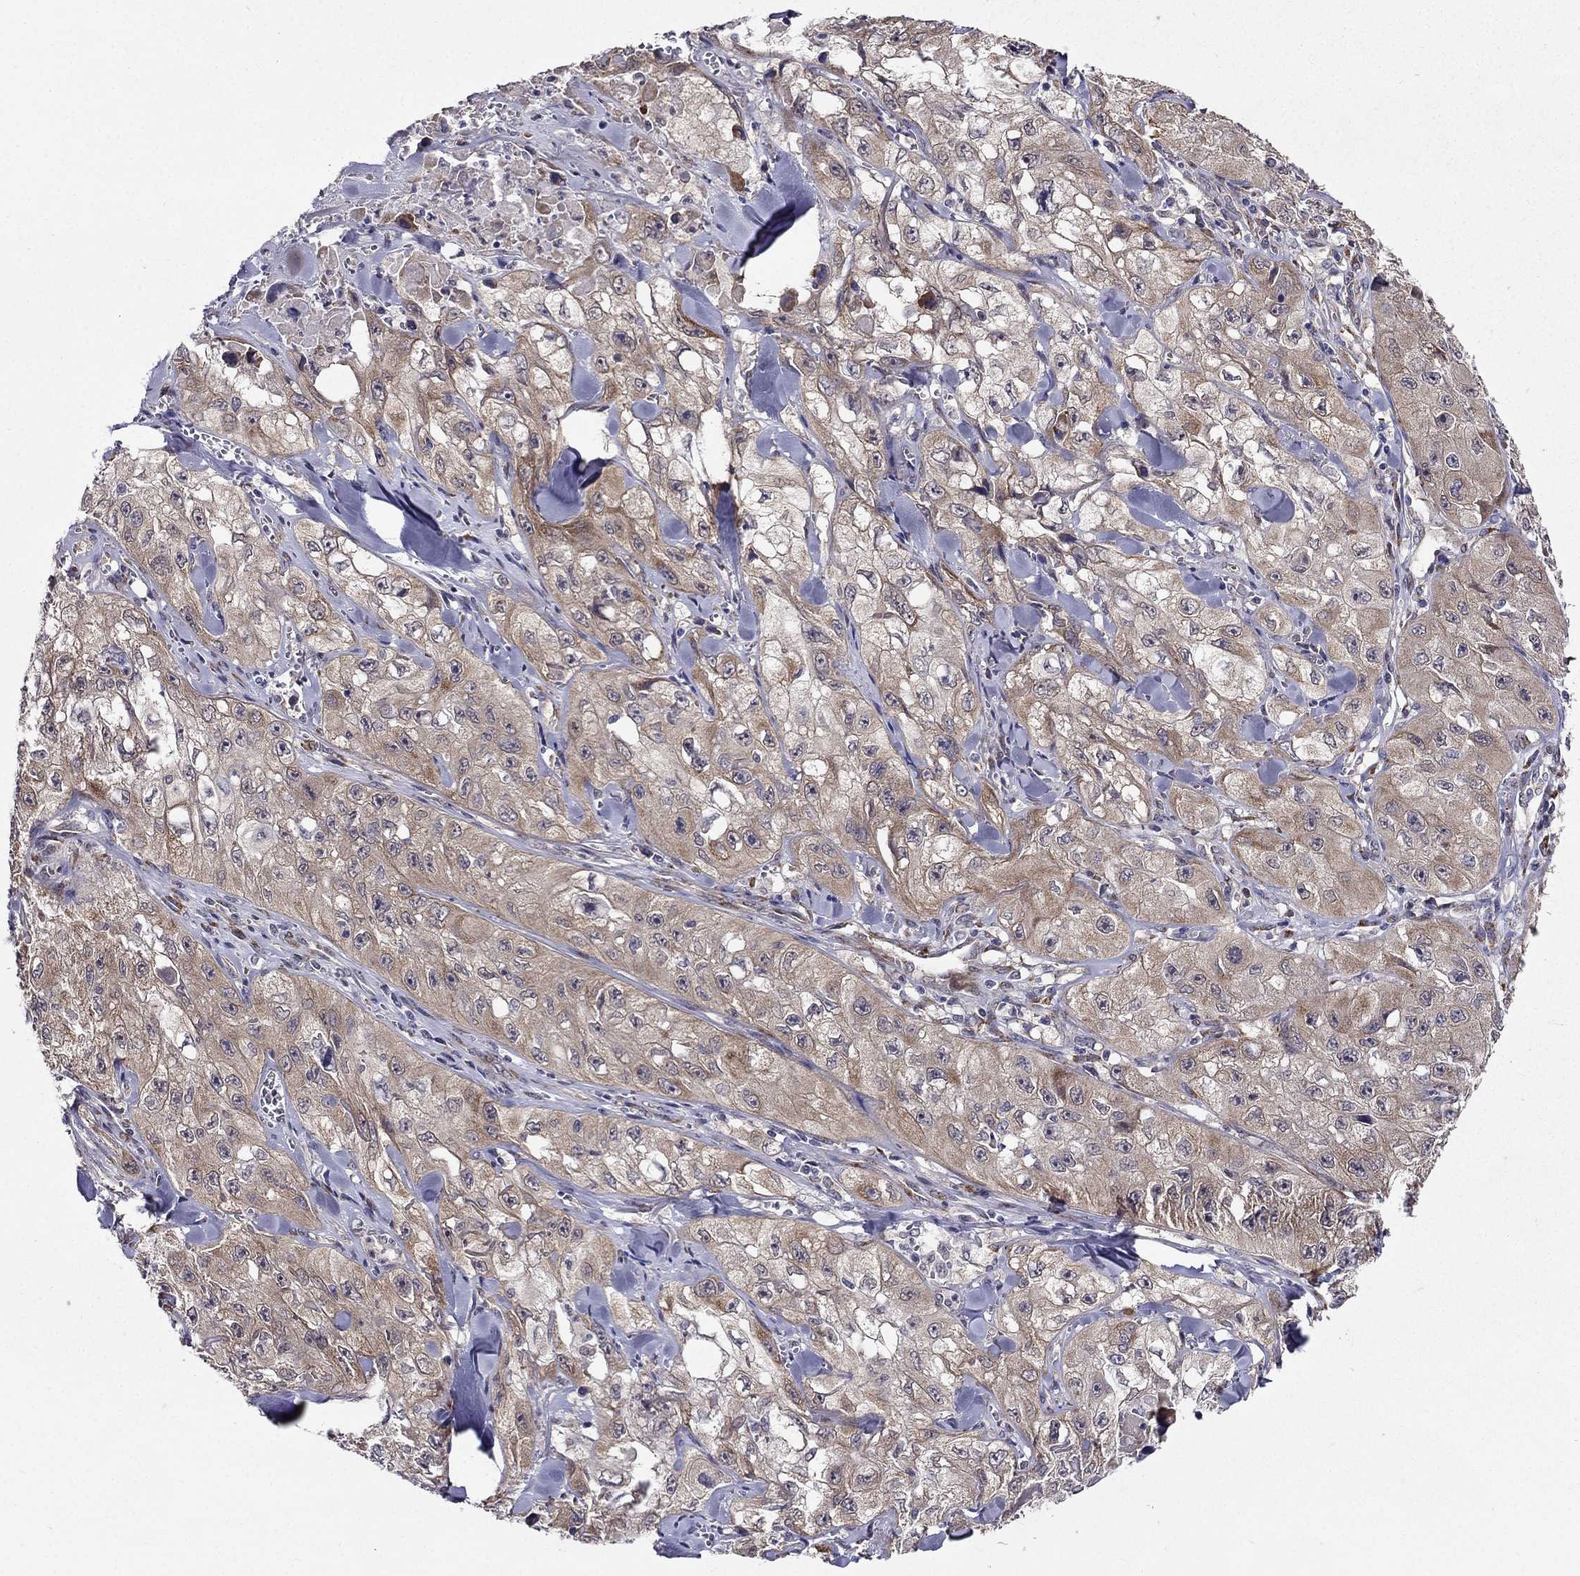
{"staining": {"intensity": "weak", "quantity": ">75%", "location": "cytoplasmic/membranous"}, "tissue": "skin cancer", "cell_type": "Tumor cells", "image_type": "cancer", "snomed": [{"axis": "morphology", "description": "Squamous cell carcinoma, NOS"}, {"axis": "topography", "description": "Skin"}, {"axis": "topography", "description": "Subcutis"}], "caption": "Skin cancer tissue reveals weak cytoplasmic/membranous positivity in about >75% of tumor cells, visualized by immunohistochemistry.", "gene": "ARHGEF28", "patient": {"sex": "male", "age": 73}}